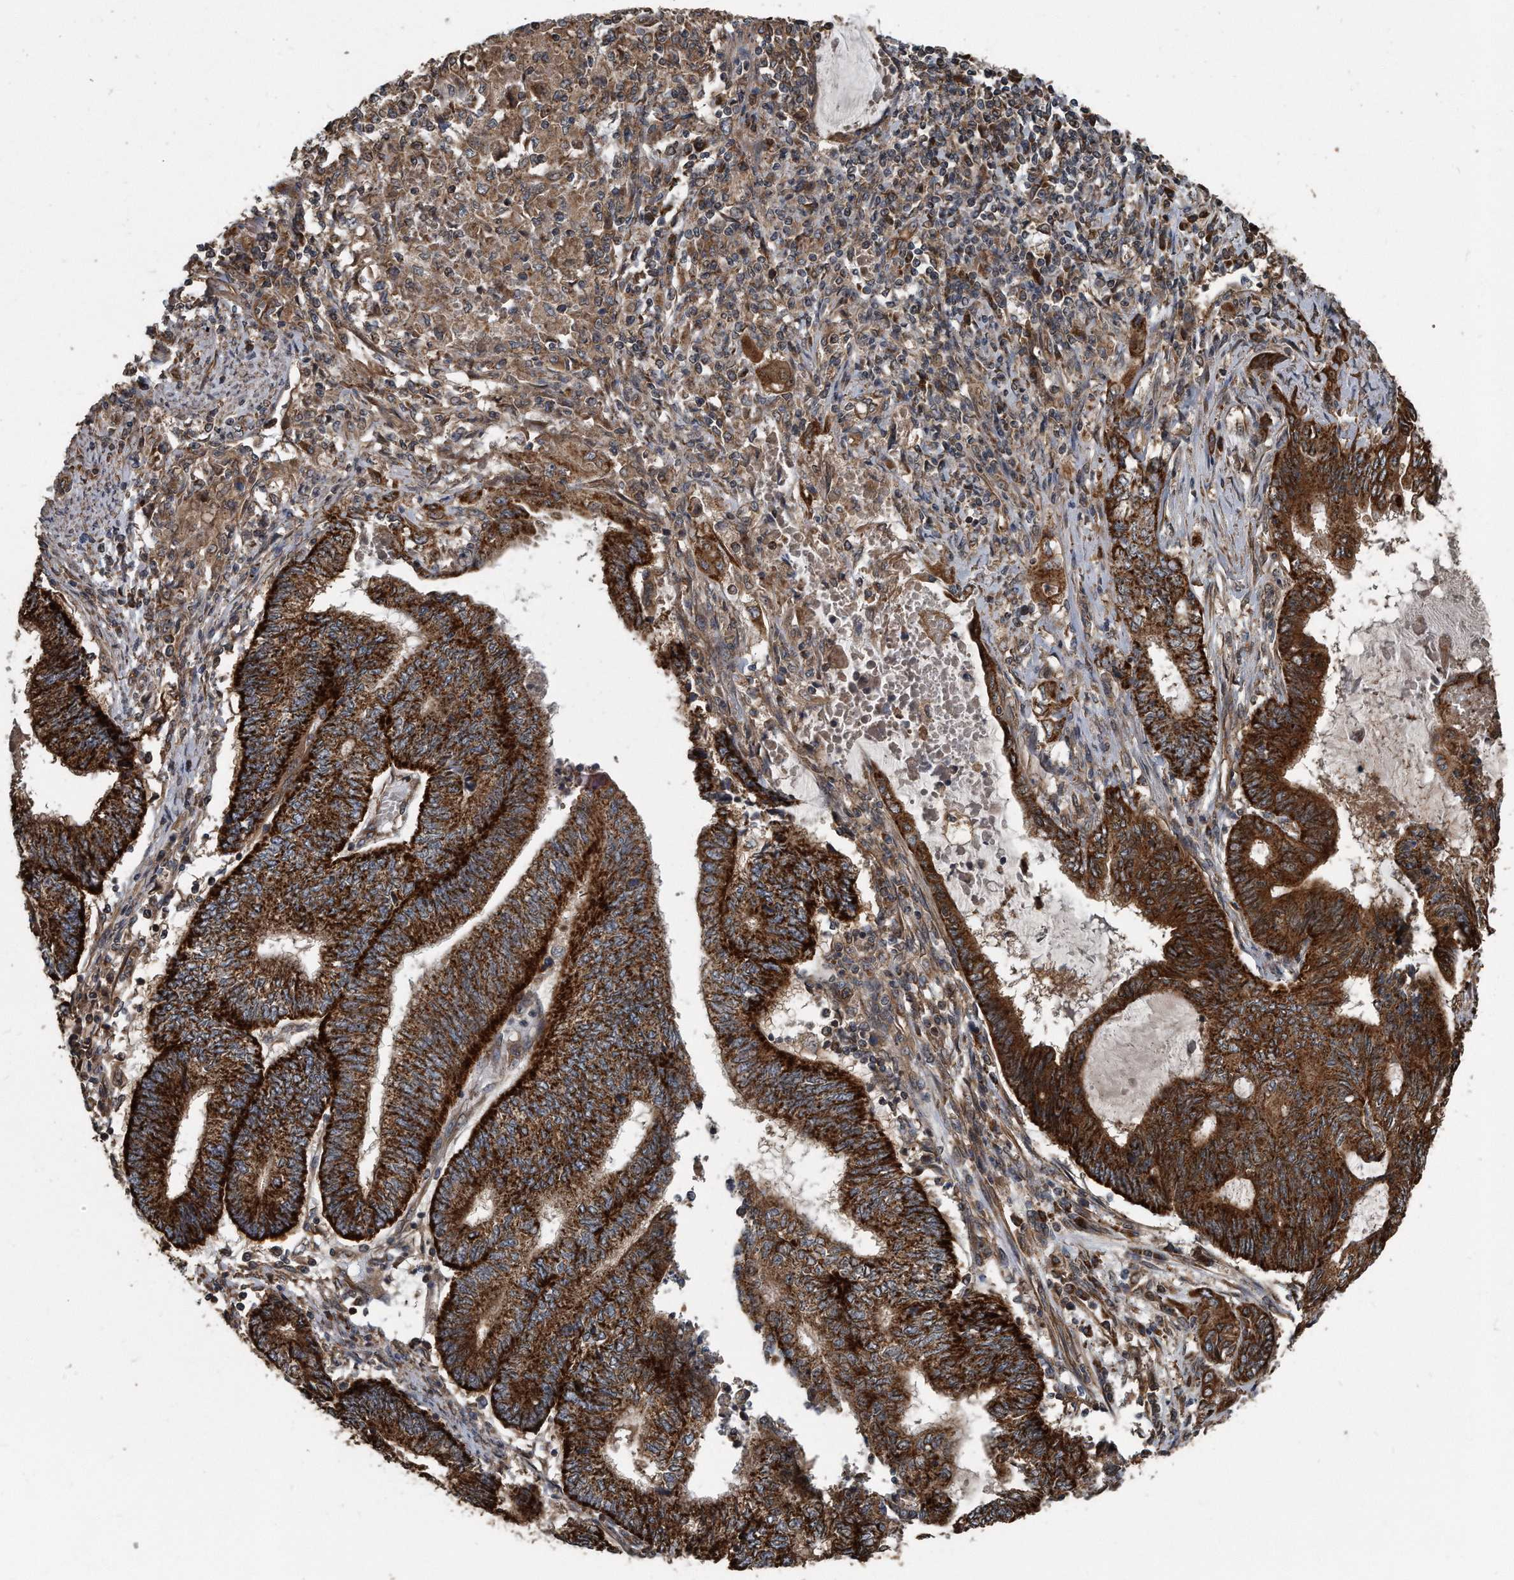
{"staining": {"intensity": "strong", "quantity": ">75%", "location": "cytoplasmic/membranous"}, "tissue": "endometrial cancer", "cell_type": "Tumor cells", "image_type": "cancer", "snomed": [{"axis": "morphology", "description": "Adenocarcinoma, NOS"}, {"axis": "topography", "description": "Uterus"}, {"axis": "topography", "description": "Endometrium"}], "caption": "This image shows endometrial adenocarcinoma stained with immunohistochemistry (IHC) to label a protein in brown. The cytoplasmic/membranous of tumor cells show strong positivity for the protein. Nuclei are counter-stained blue.", "gene": "FAM136A", "patient": {"sex": "female", "age": 70}}